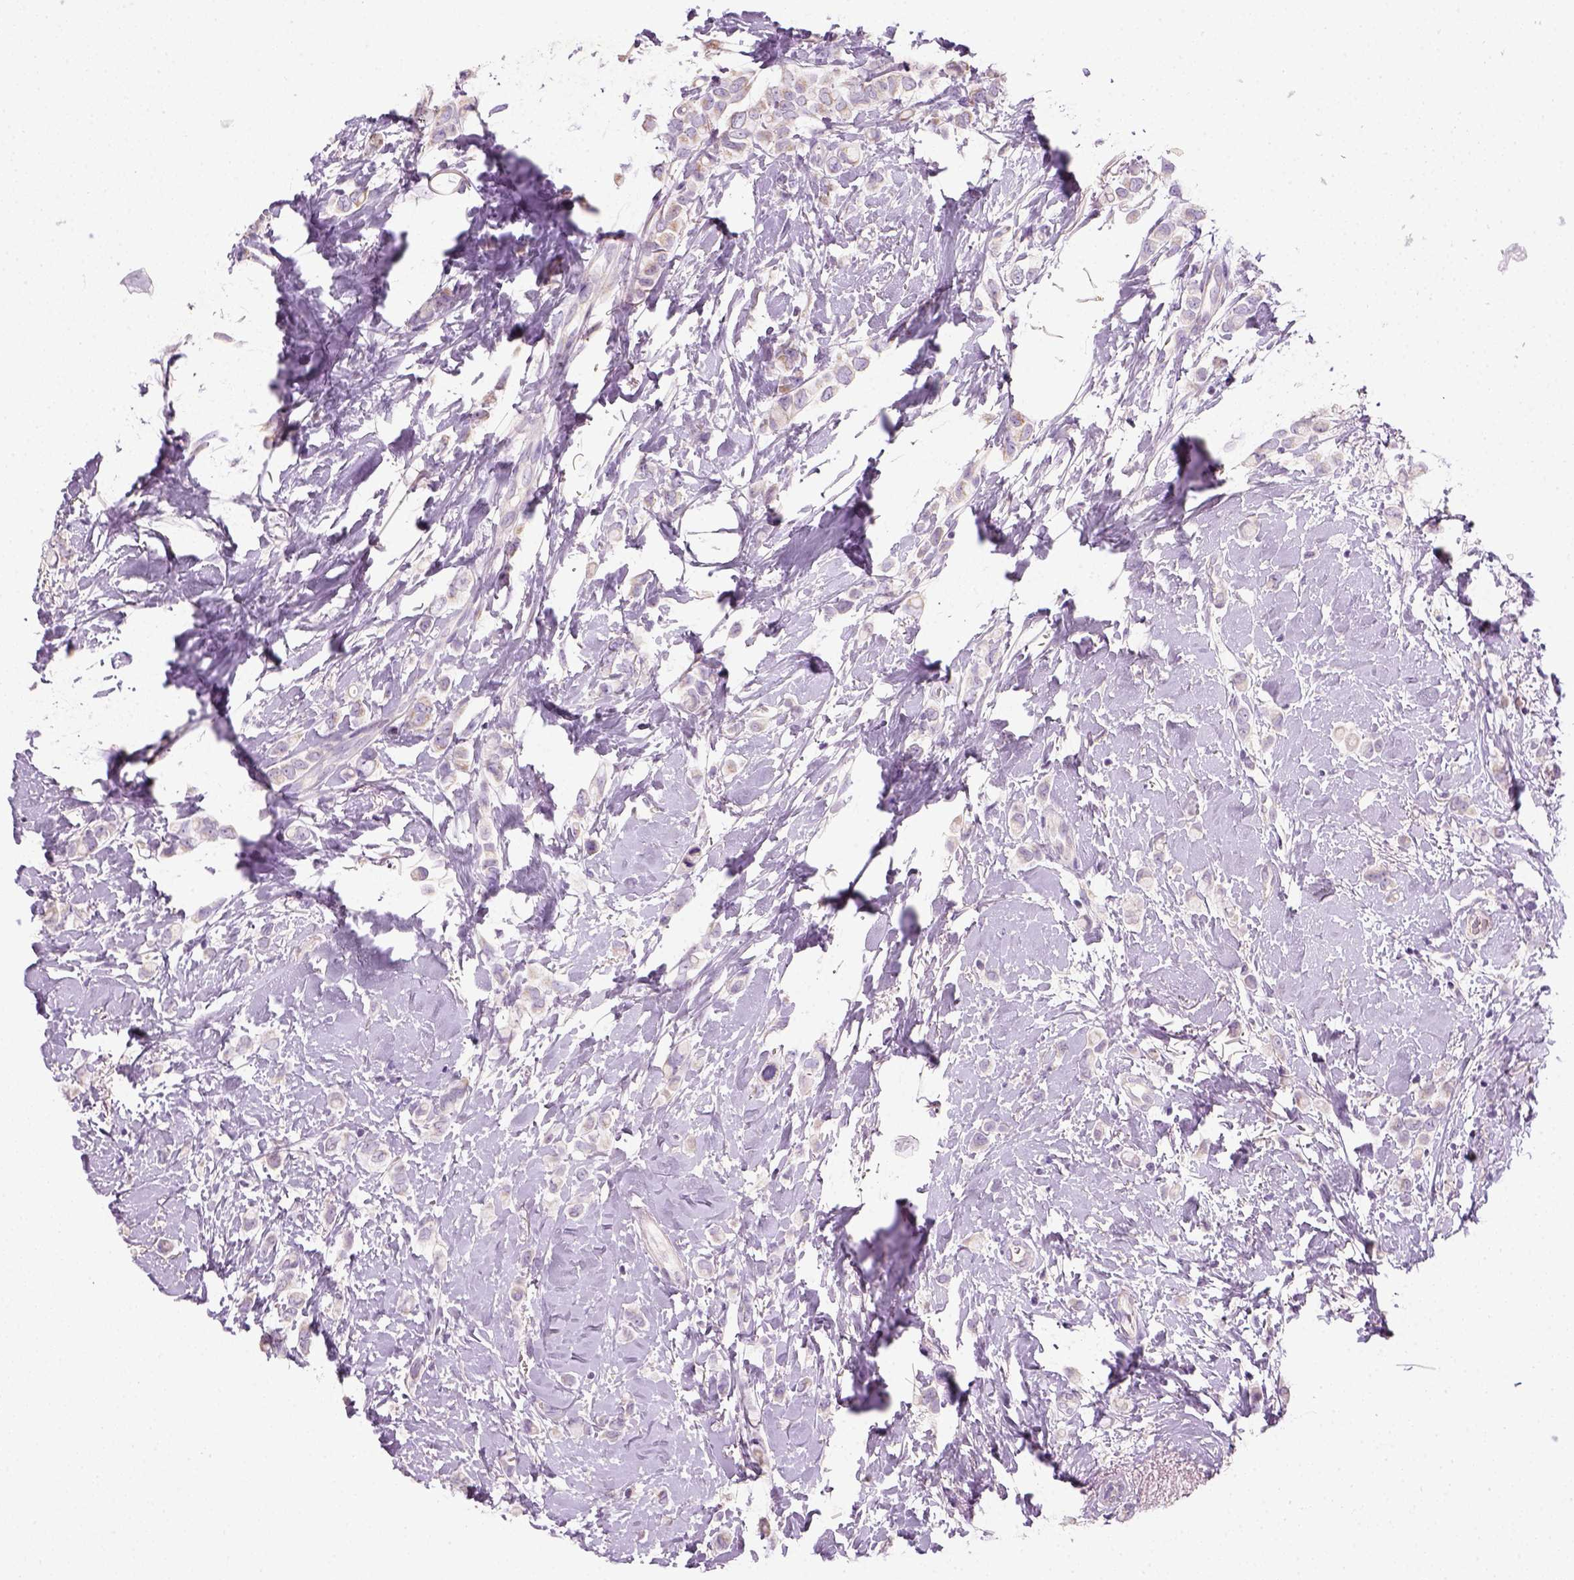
{"staining": {"intensity": "weak", "quantity": ">75%", "location": "cytoplasmic/membranous"}, "tissue": "breast cancer", "cell_type": "Tumor cells", "image_type": "cancer", "snomed": [{"axis": "morphology", "description": "Lobular carcinoma"}, {"axis": "topography", "description": "Breast"}], "caption": "Tumor cells reveal low levels of weak cytoplasmic/membranous staining in about >75% of cells in human lobular carcinoma (breast).", "gene": "NUDT6", "patient": {"sex": "female", "age": 66}}